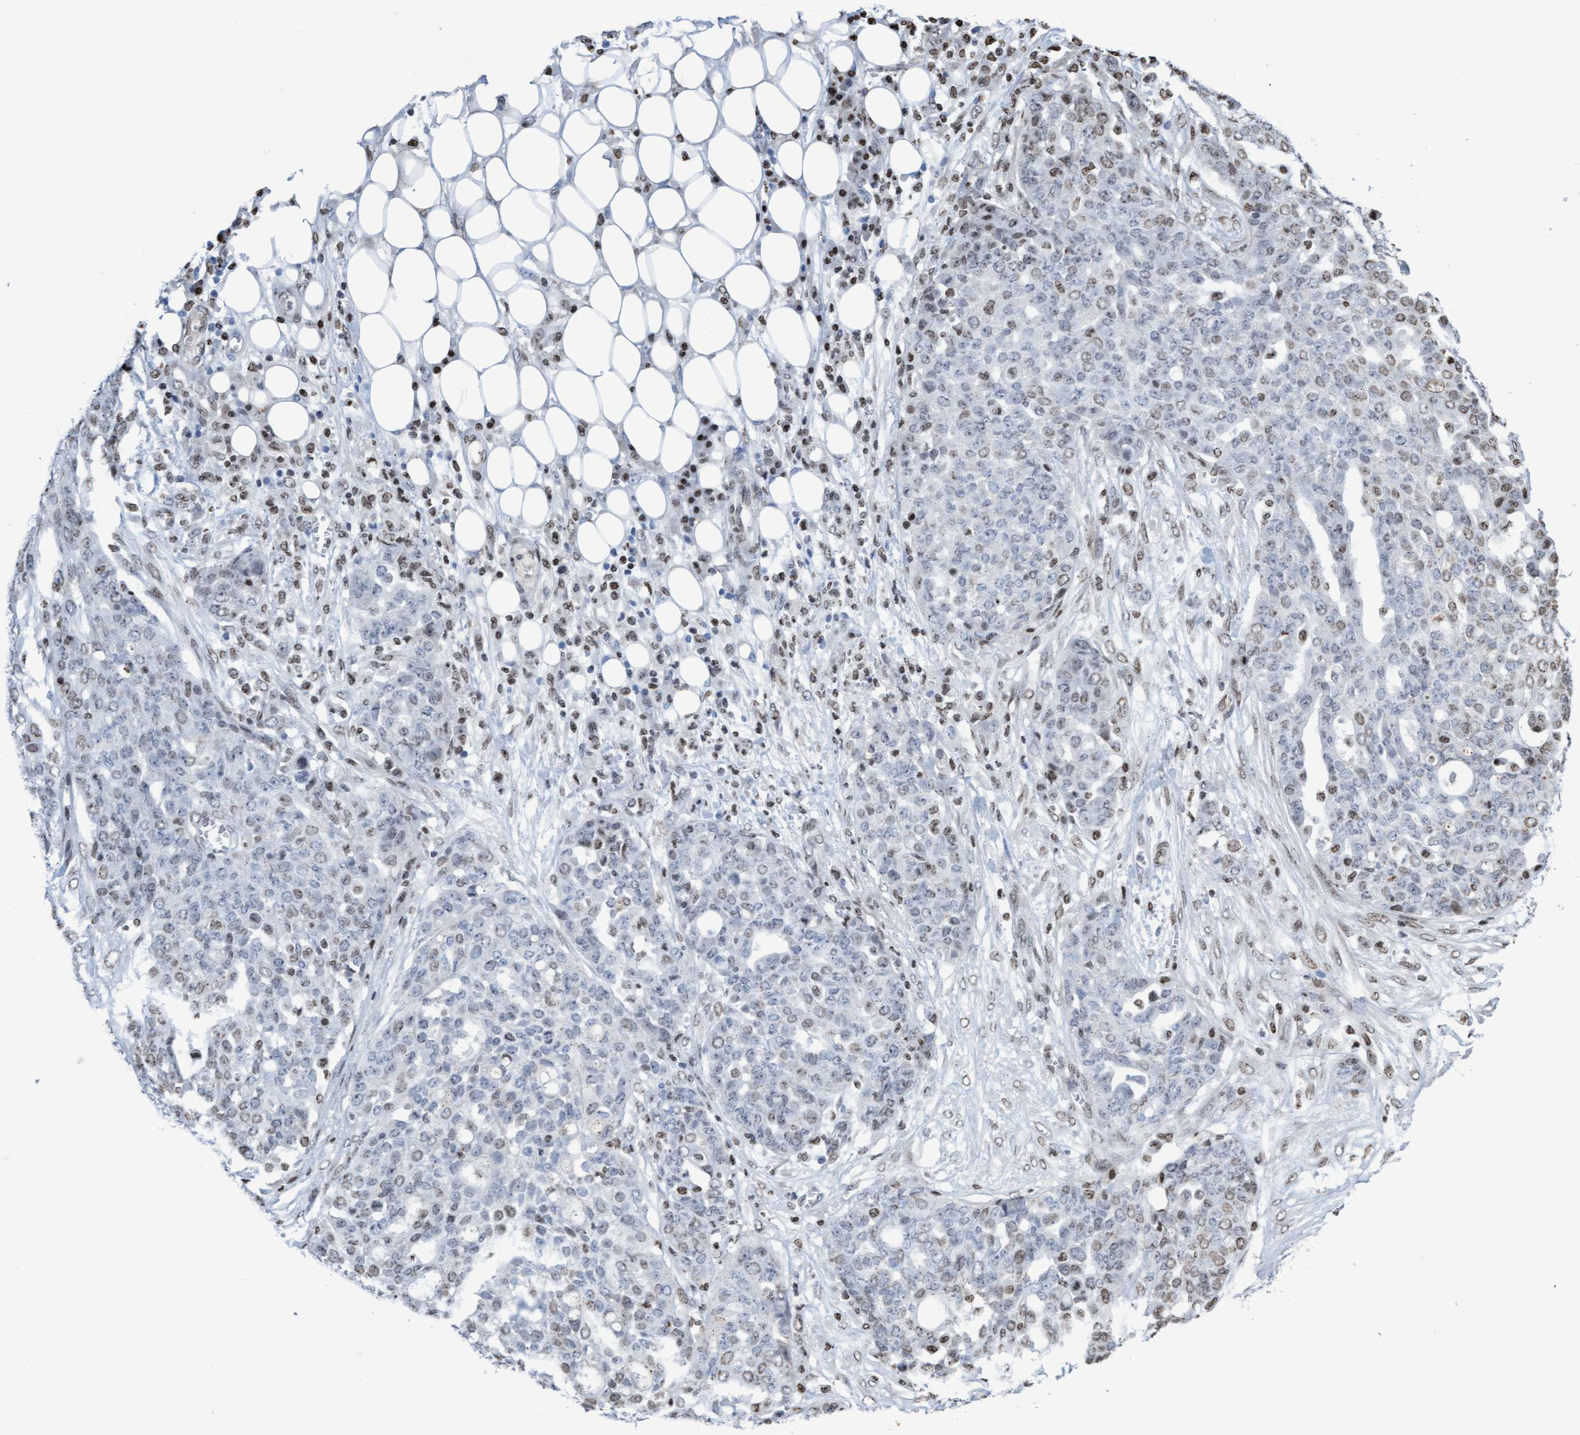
{"staining": {"intensity": "weak", "quantity": "25%-75%", "location": "nuclear"}, "tissue": "ovarian cancer", "cell_type": "Tumor cells", "image_type": "cancer", "snomed": [{"axis": "morphology", "description": "Cystadenocarcinoma, serous, NOS"}, {"axis": "topography", "description": "Soft tissue"}, {"axis": "topography", "description": "Ovary"}], "caption": "Human ovarian cancer (serous cystadenocarcinoma) stained for a protein (brown) reveals weak nuclear positive expression in about 25%-75% of tumor cells.", "gene": "CBX2", "patient": {"sex": "female", "age": 57}}